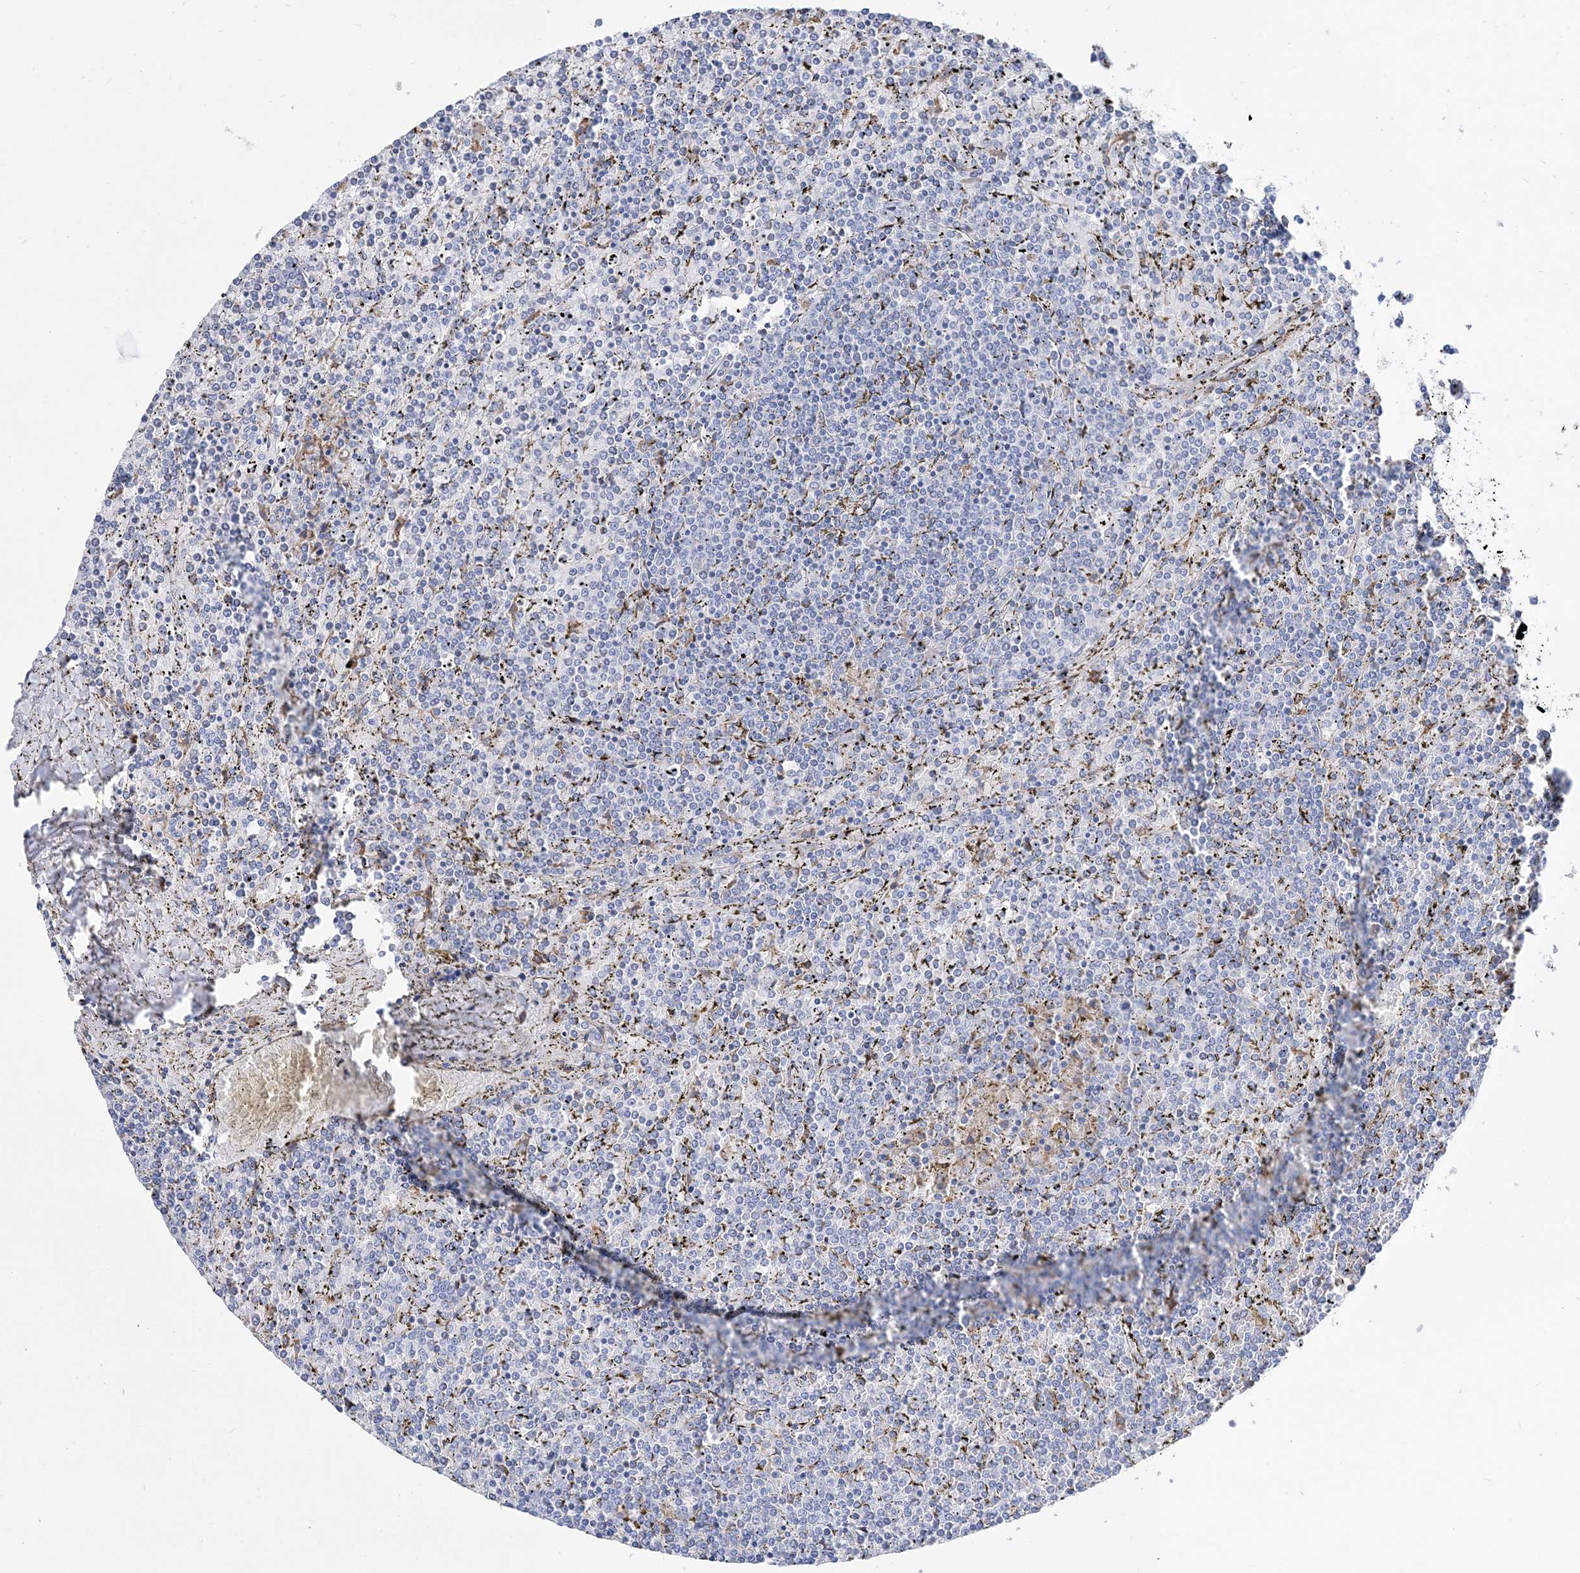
{"staining": {"intensity": "negative", "quantity": "none", "location": "none"}, "tissue": "lymphoma", "cell_type": "Tumor cells", "image_type": "cancer", "snomed": [{"axis": "morphology", "description": "Malignant lymphoma, non-Hodgkin's type, Low grade"}, {"axis": "topography", "description": "Spleen"}], "caption": "Immunohistochemistry (IHC) histopathology image of neoplastic tissue: human malignant lymphoma, non-Hodgkin's type (low-grade) stained with DAB (3,3'-diaminobenzidine) reveals no significant protein positivity in tumor cells.", "gene": "TSPYL6", "patient": {"sex": "female", "age": 19}}